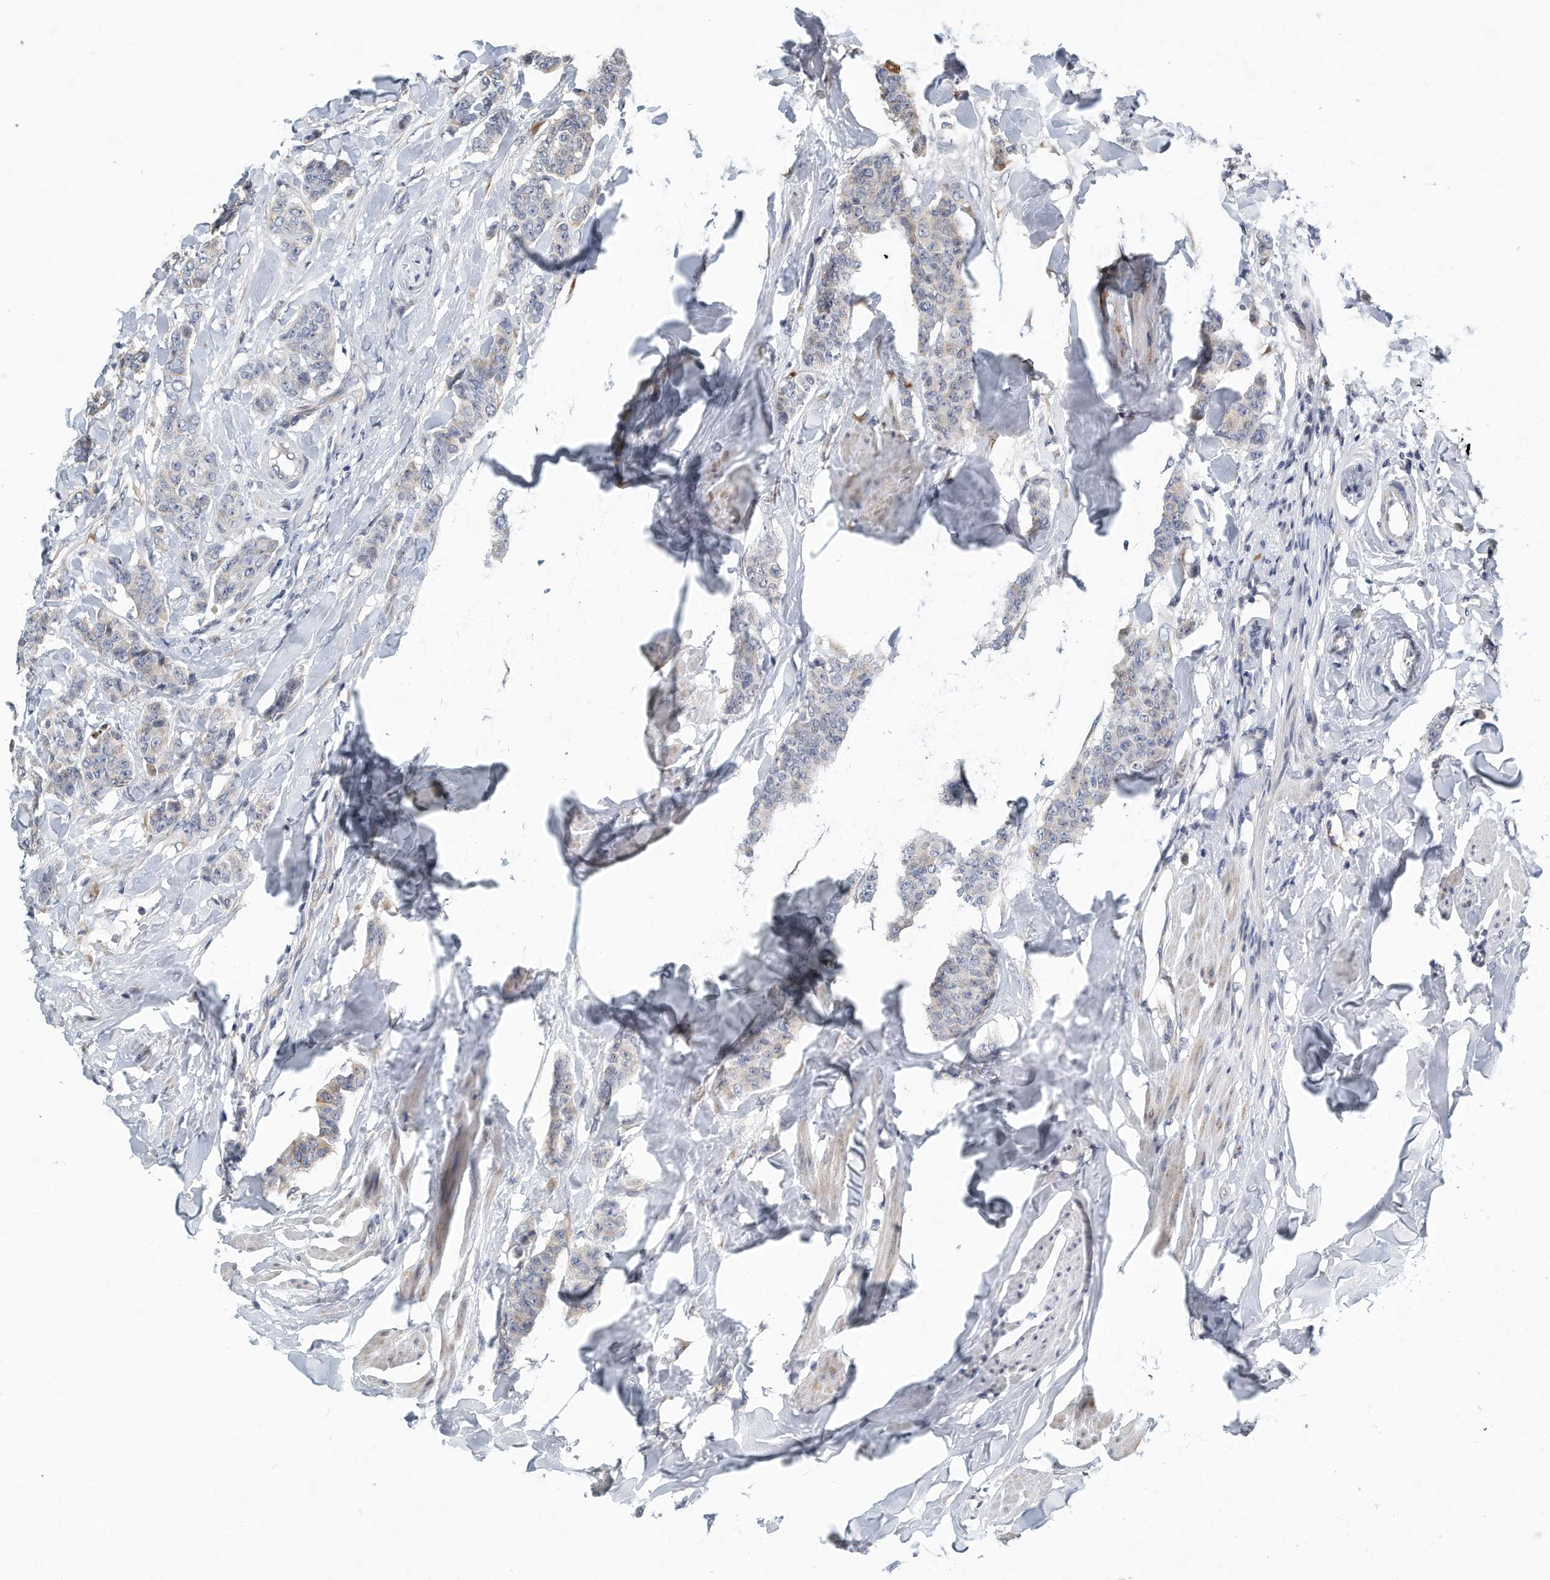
{"staining": {"intensity": "moderate", "quantity": "<25%", "location": "cytoplasmic/membranous"}, "tissue": "breast cancer", "cell_type": "Tumor cells", "image_type": "cancer", "snomed": [{"axis": "morphology", "description": "Duct carcinoma"}, {"axis": "topography", "description": "Breast"}], "caption": "IHC micrograph of neoplastic tissue: human breast cancer (intraductal carcinoma) stained using immunohistochemistry shows low levels of moderate protein expression localized specifically in the cytoplasmic/membranous of tumor cells, appearing as a cytoplasmic/membranous brown color.", "gene": "VLDLR", "patient": {"sex": "female", "age": 40}}